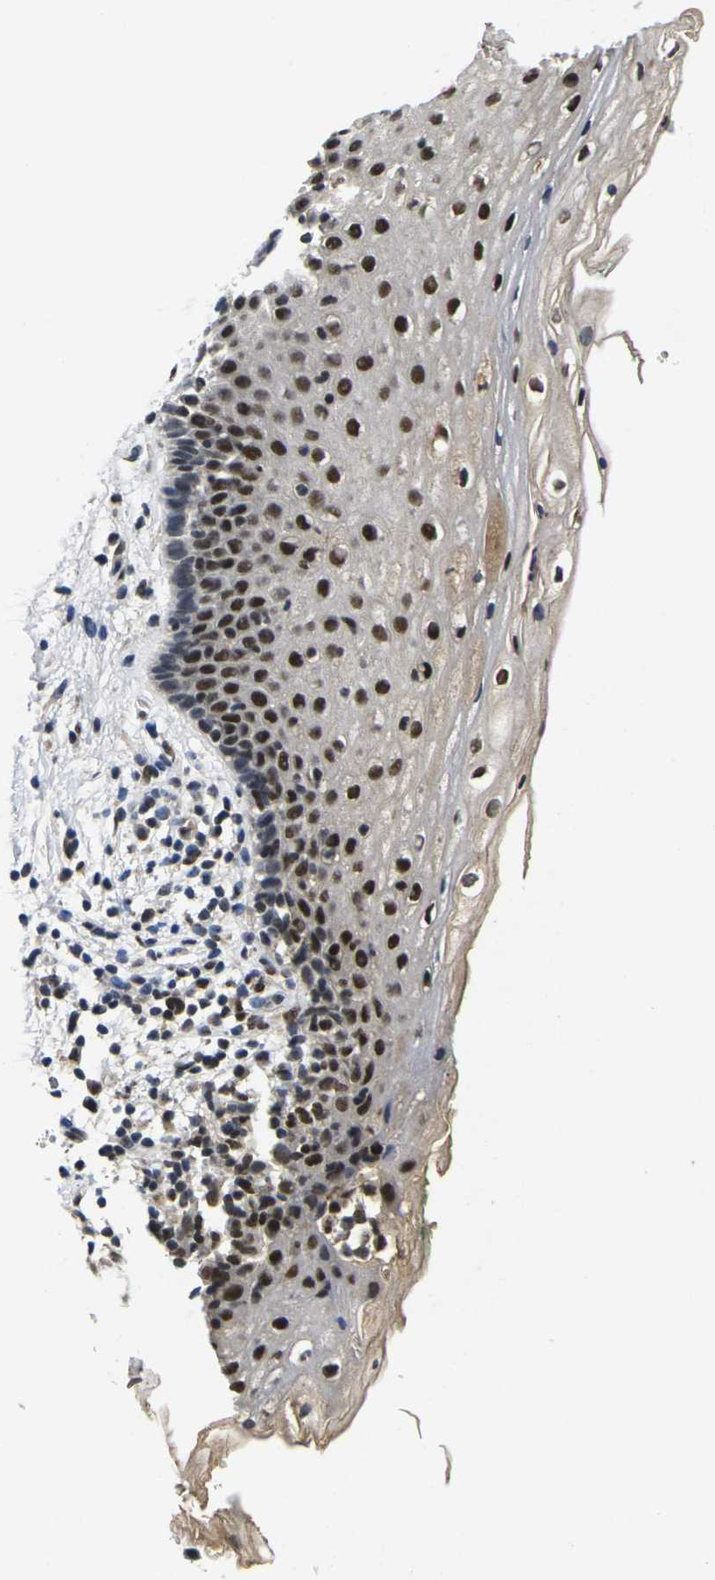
{"staining": {"intensity": "strong", "quantity": "25%-75%", "location": "nuclear"}, "tissue": "vagina", "cell_type": "Squamous epithelial cells", "image_type": "normal", "snomed": [{"axis": "morphology", "description": "Normal tissue, NOS"}, {"axis": "topography", "description": "Vagina"}], "caption": "A high amount of strong nuclear expression is seen in approximately 25%-75% of squamous epithelial cells in benign vagina. The staining was performed using DAB, with brown indicating positive protein expression. Nuclei are stained blue with hematoxylin.", "gene": "GTF2E1", "patient": {"sex": "female", "age": 44}}